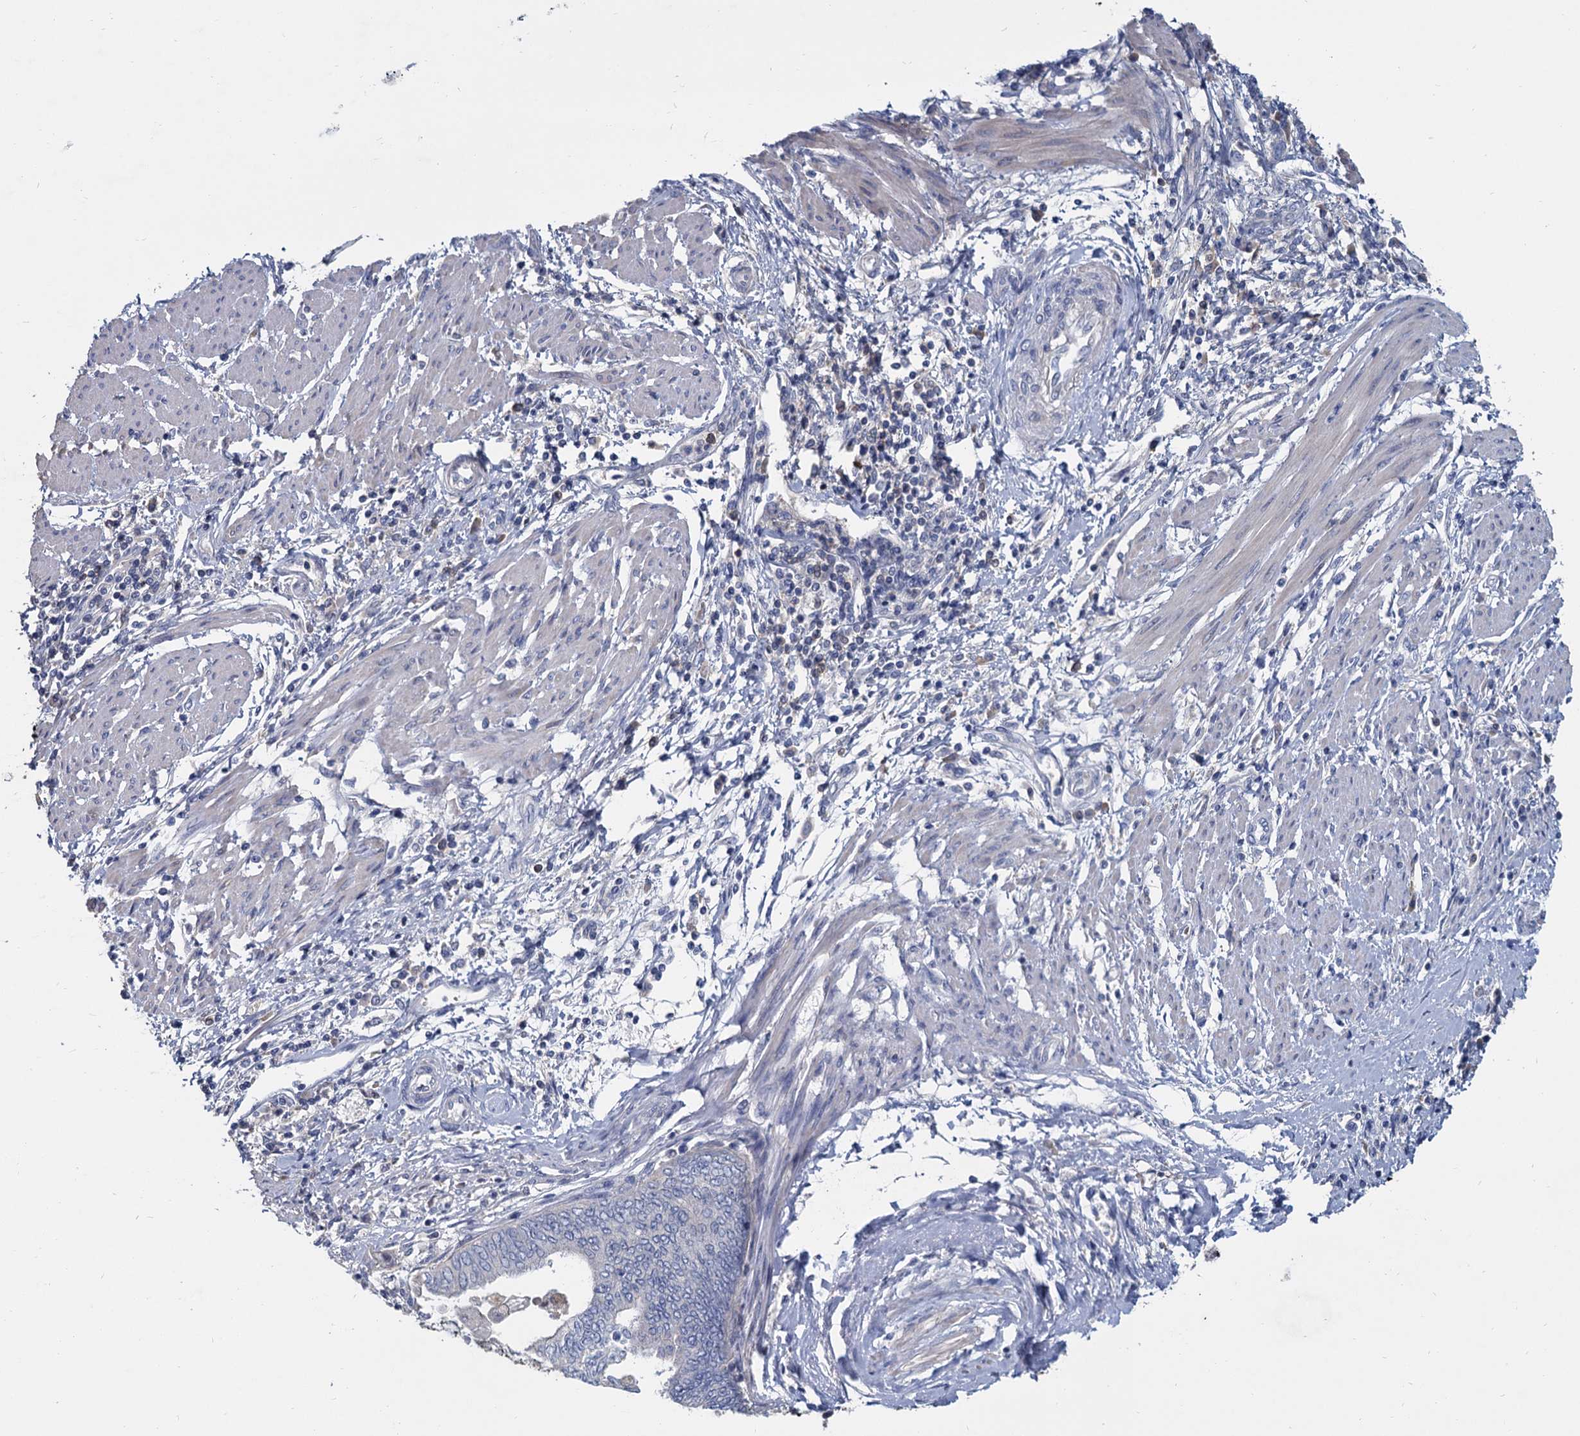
{"staining": {"intensity": "negative", "quantity": "none", "location": "none"}, "tissue": "endometrial cancer", "cell_type": "Tumor cells", "image_type": "cancer", "snomed": [{"axis": "morphology", "description": "Adenocarcinoma, NOS"}, {"axis": "topography", "description": "Uterus"}, {"axis": "topography", "description": "Endometrium"}], "caption": "This is a image of immunohistochemistry staining of endometrial cancer (adenocarcinoma), which shows no positivity in tumor cells.", "gene": "ACSM3", "patient": {"sex": "female", "age": 70}}